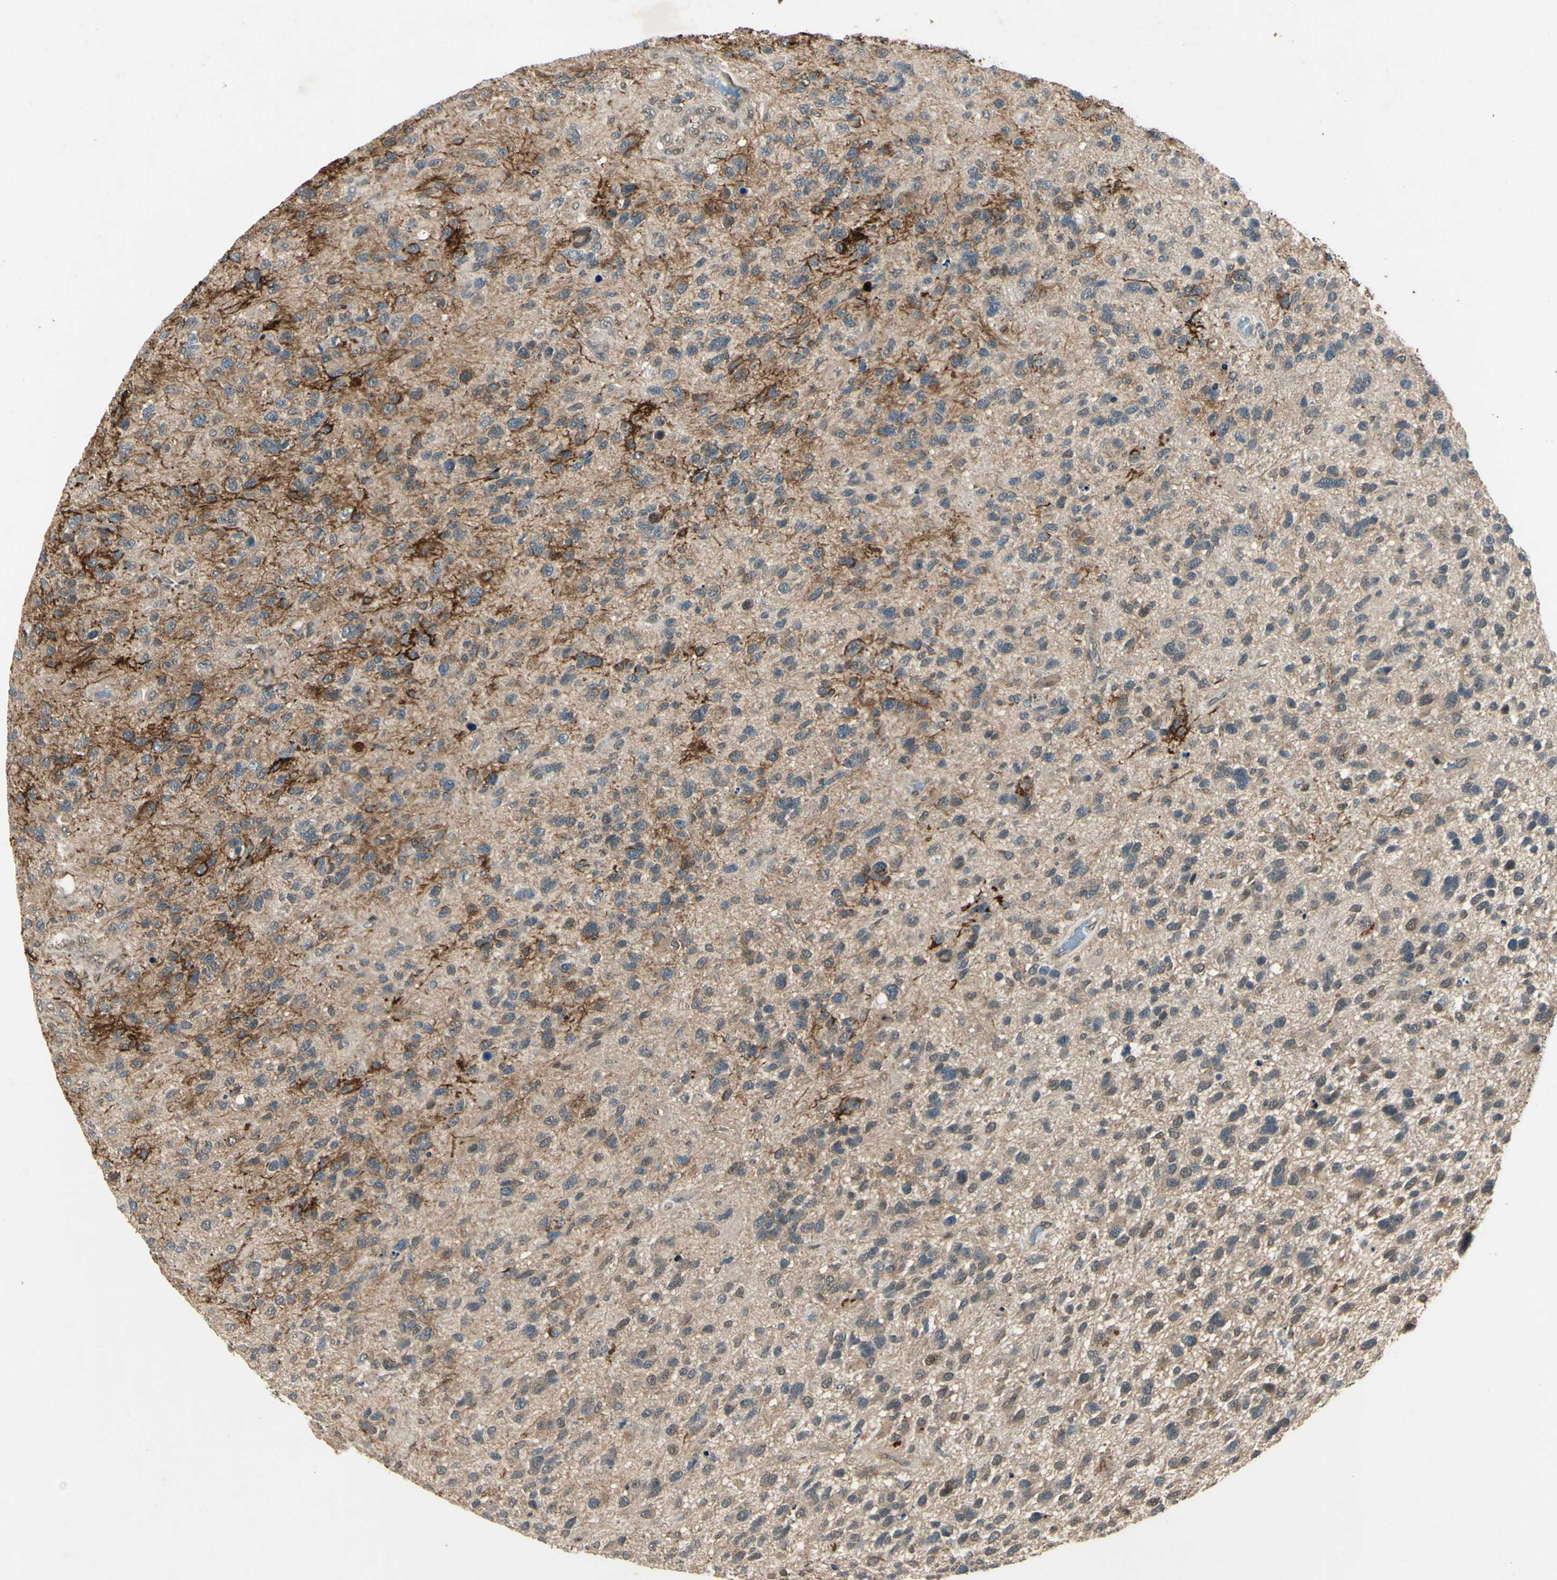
{"staining": {"intensity": "weak", "quantity": "25%-75%", "location": "cytoplasmic/membranous"}, "tissue": "glioma", "cell_type": "Tumor cells", "image_type": "cancer", "snomed": [{"axis": "morphology", "description": "Glioma, malignant, High grade"}, {"axis": "topography", "description": "Brain"}], "caption": "Approximately 25%-75% of tumor cells in malignant glioma (high-grade) exhibit weak cytoplasmic/membranous protein staining as visualized by brown immunohistochemical staining.", "gene": "PSMD5", "patient": {"sex": "female", "age": 58}}